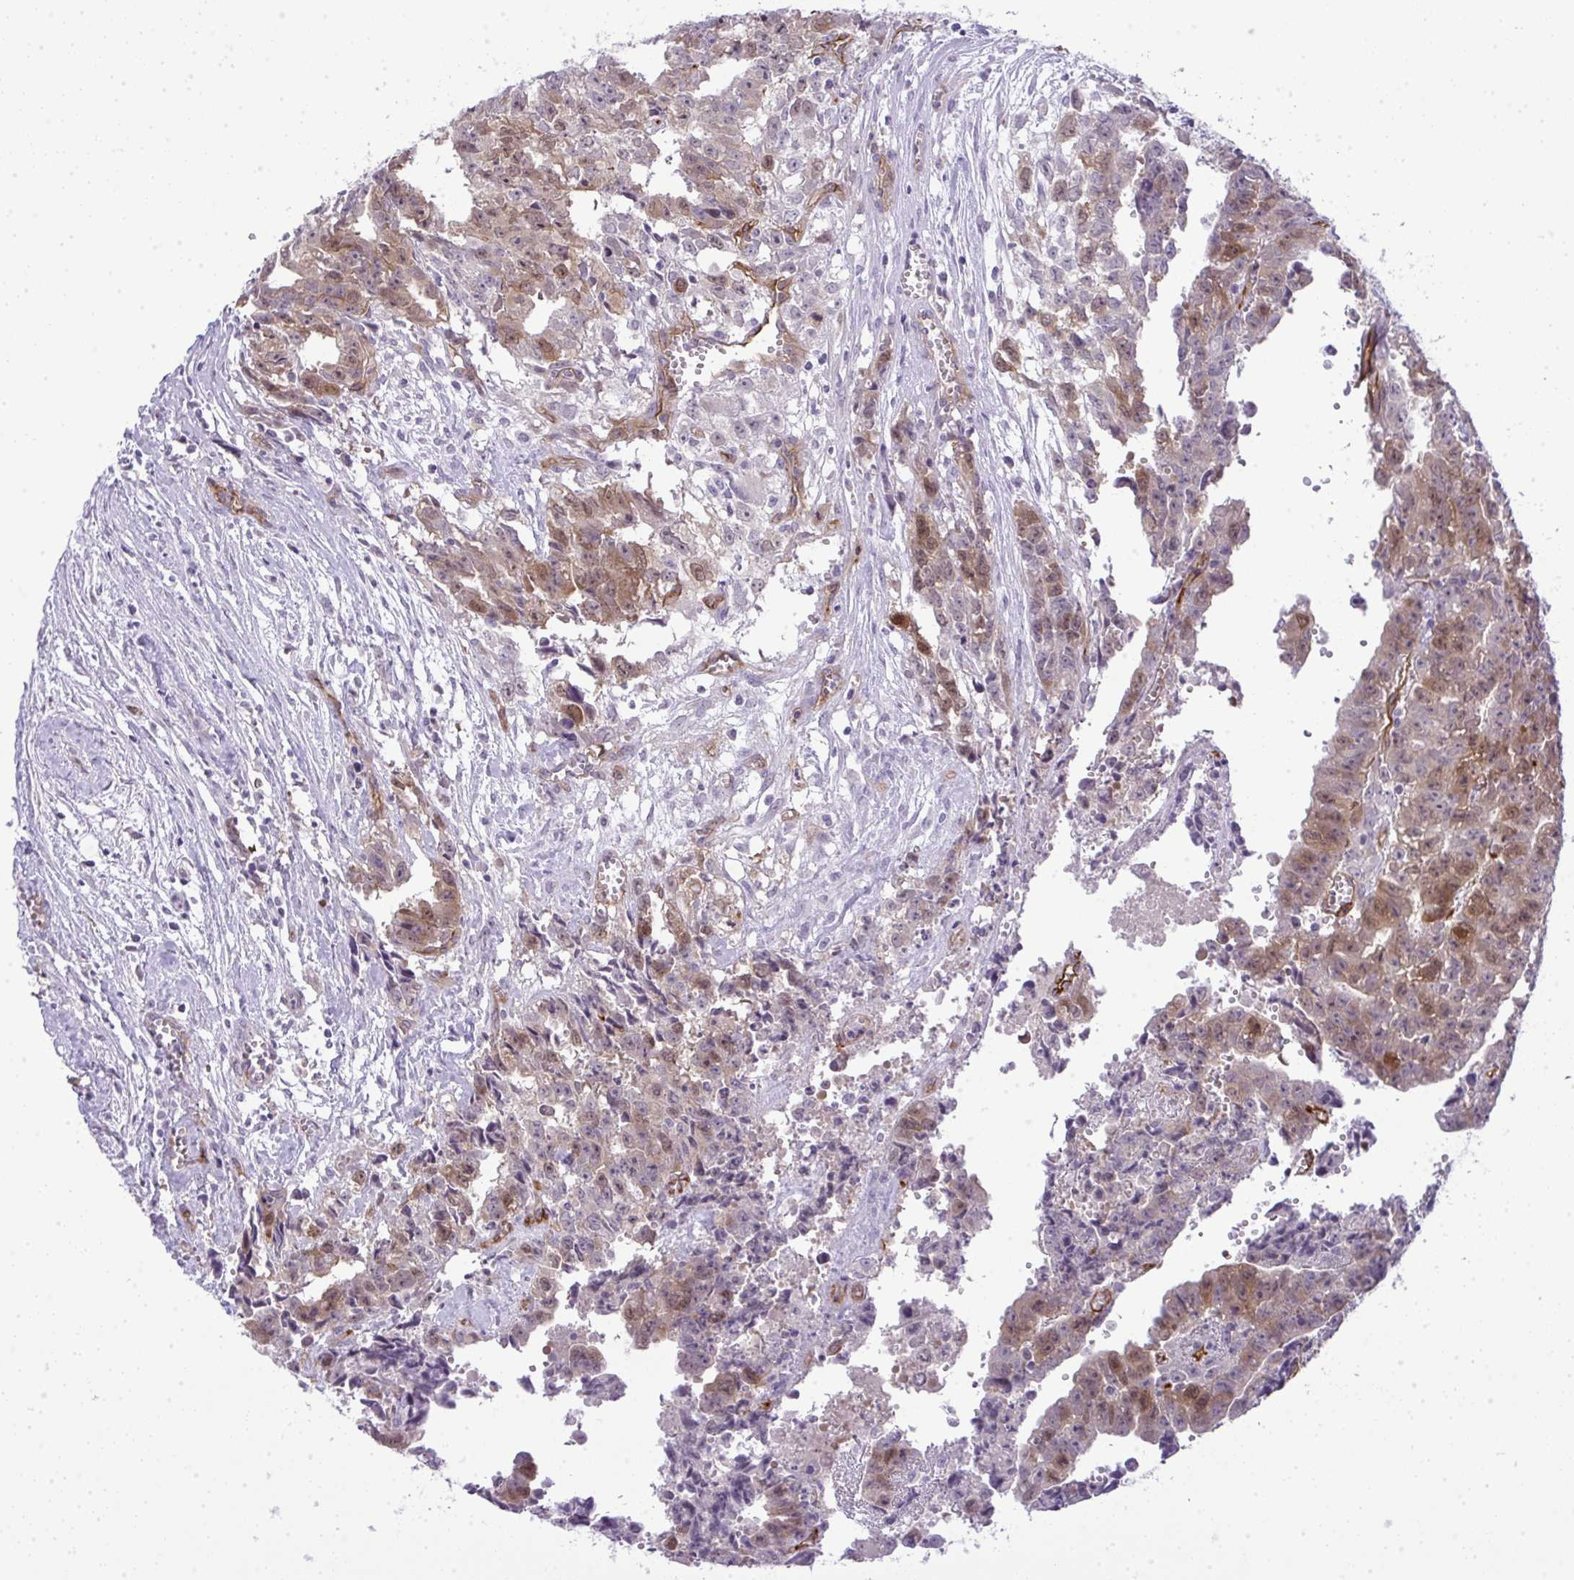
{"staining": {"intensity": "weak", "quantity": ">75%", "location": "cytoplasmic/membranous,nuclear"}, "tissue": "testis cancer", "cell_type": "Tumor cells", "image_type": "cancer", "snomed": [{"axis": "morphology", "description": "Carcinoma, Embryonal, NOS"}, {"axis": "morphology", "description": "Teratoma, malignant, NOS"}, {"axis": "topography", "description": "Testis"}], "caption": "Embryonal carcinoma (testis) stained with a protein marker displays weak staining in tumor cells.", "gene": "UBE2S", "patient": {"sex": "male", "age": 24}}